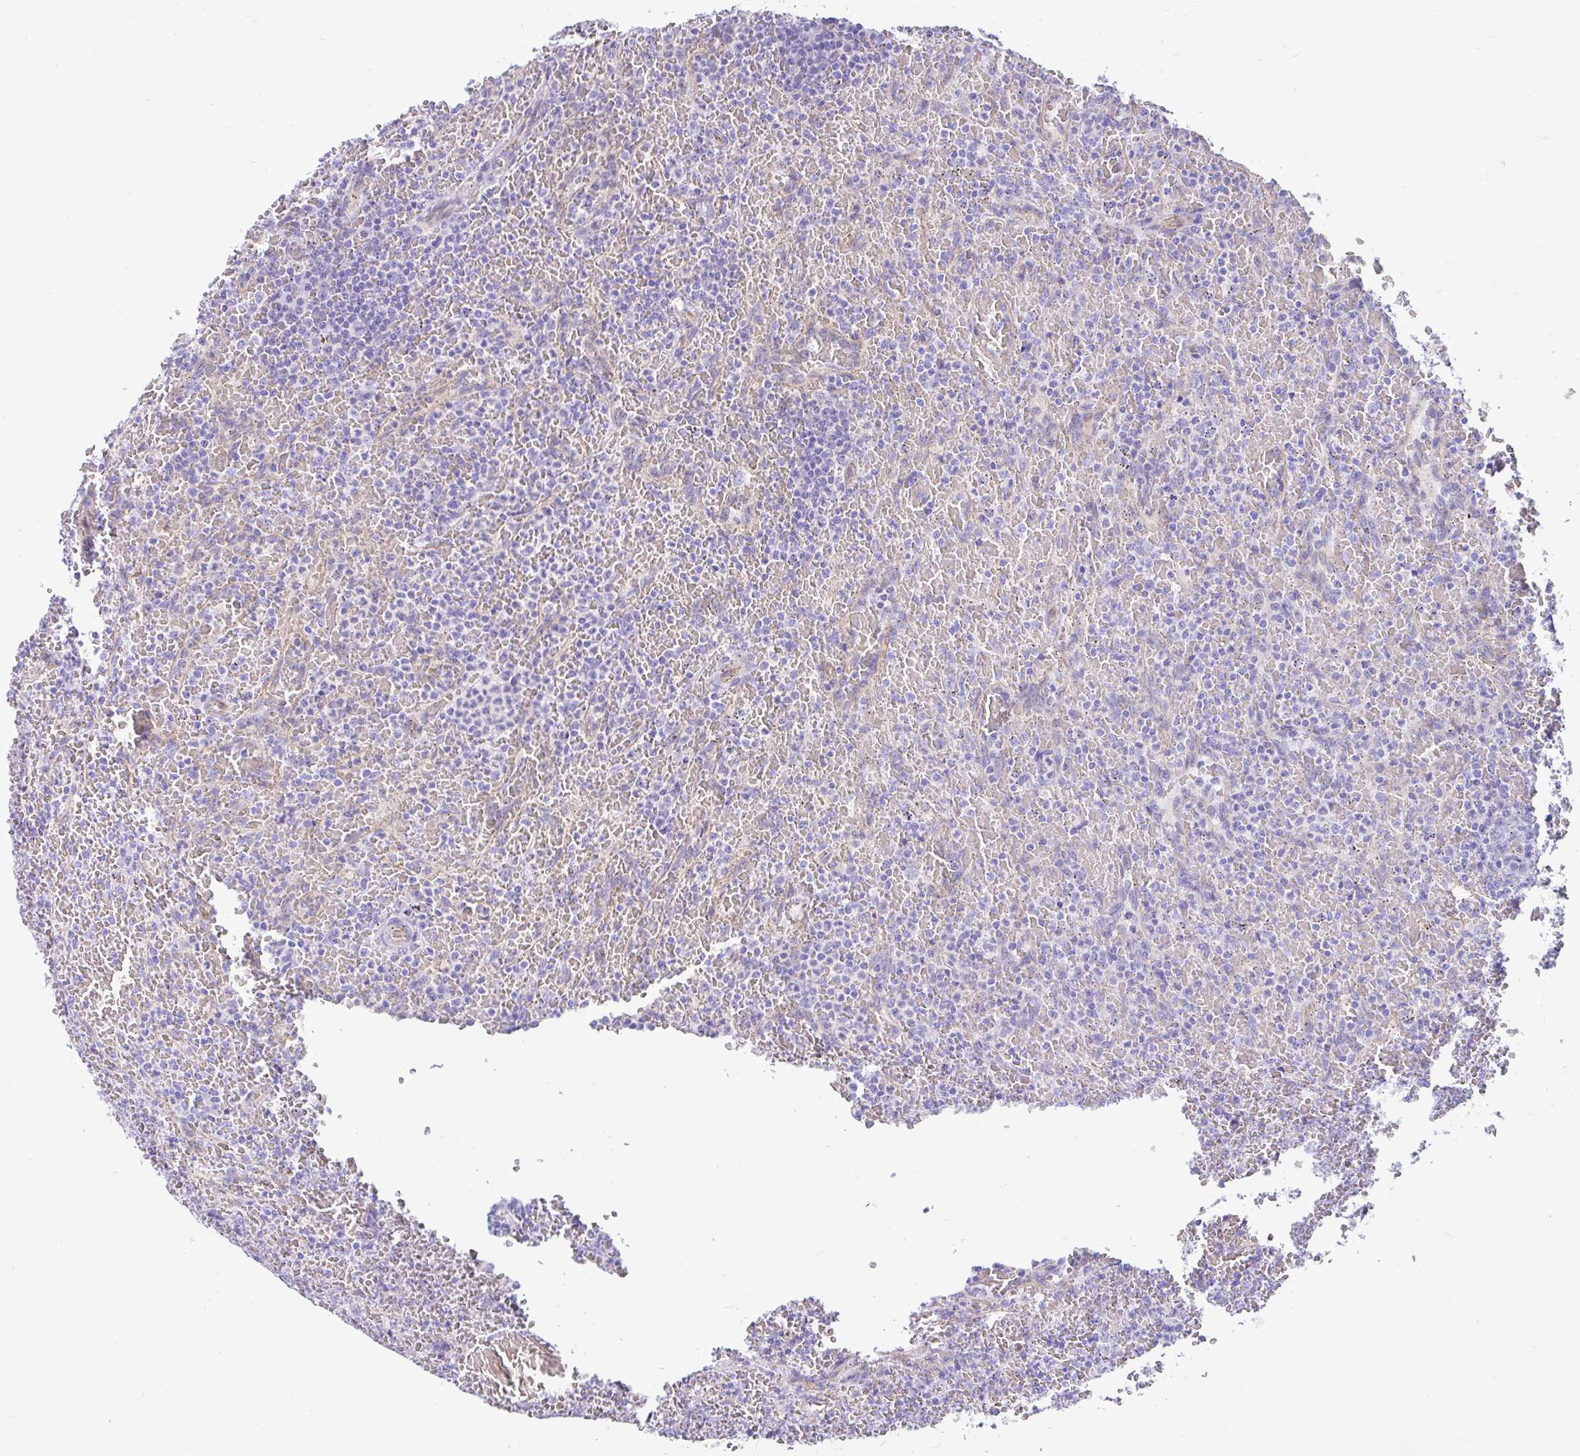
{"staining": {"intensity": "negative", "quantity": "none", "location": "none"}, "tissue": "lymphoma", "cell_type": "Tumor cells", "image_type": "cancer", "snomed": [{"axis": "morphology", "description": "Malignant lymphoma, non-Hodgkin's type, Low grade"}, {"axis": "topography", "description": "Spleen"}], "caption": "An immunohistochemistry (IHC) micrograph of low-grade malignant lymphoma, non-Hodgkin's type is shown. There is no staining in tumor cells of low-grade malignant lymphoma, non-Hodgkin's type.", "gene": "FAM107A", "patient": {"sex": "female", "age": 64}}